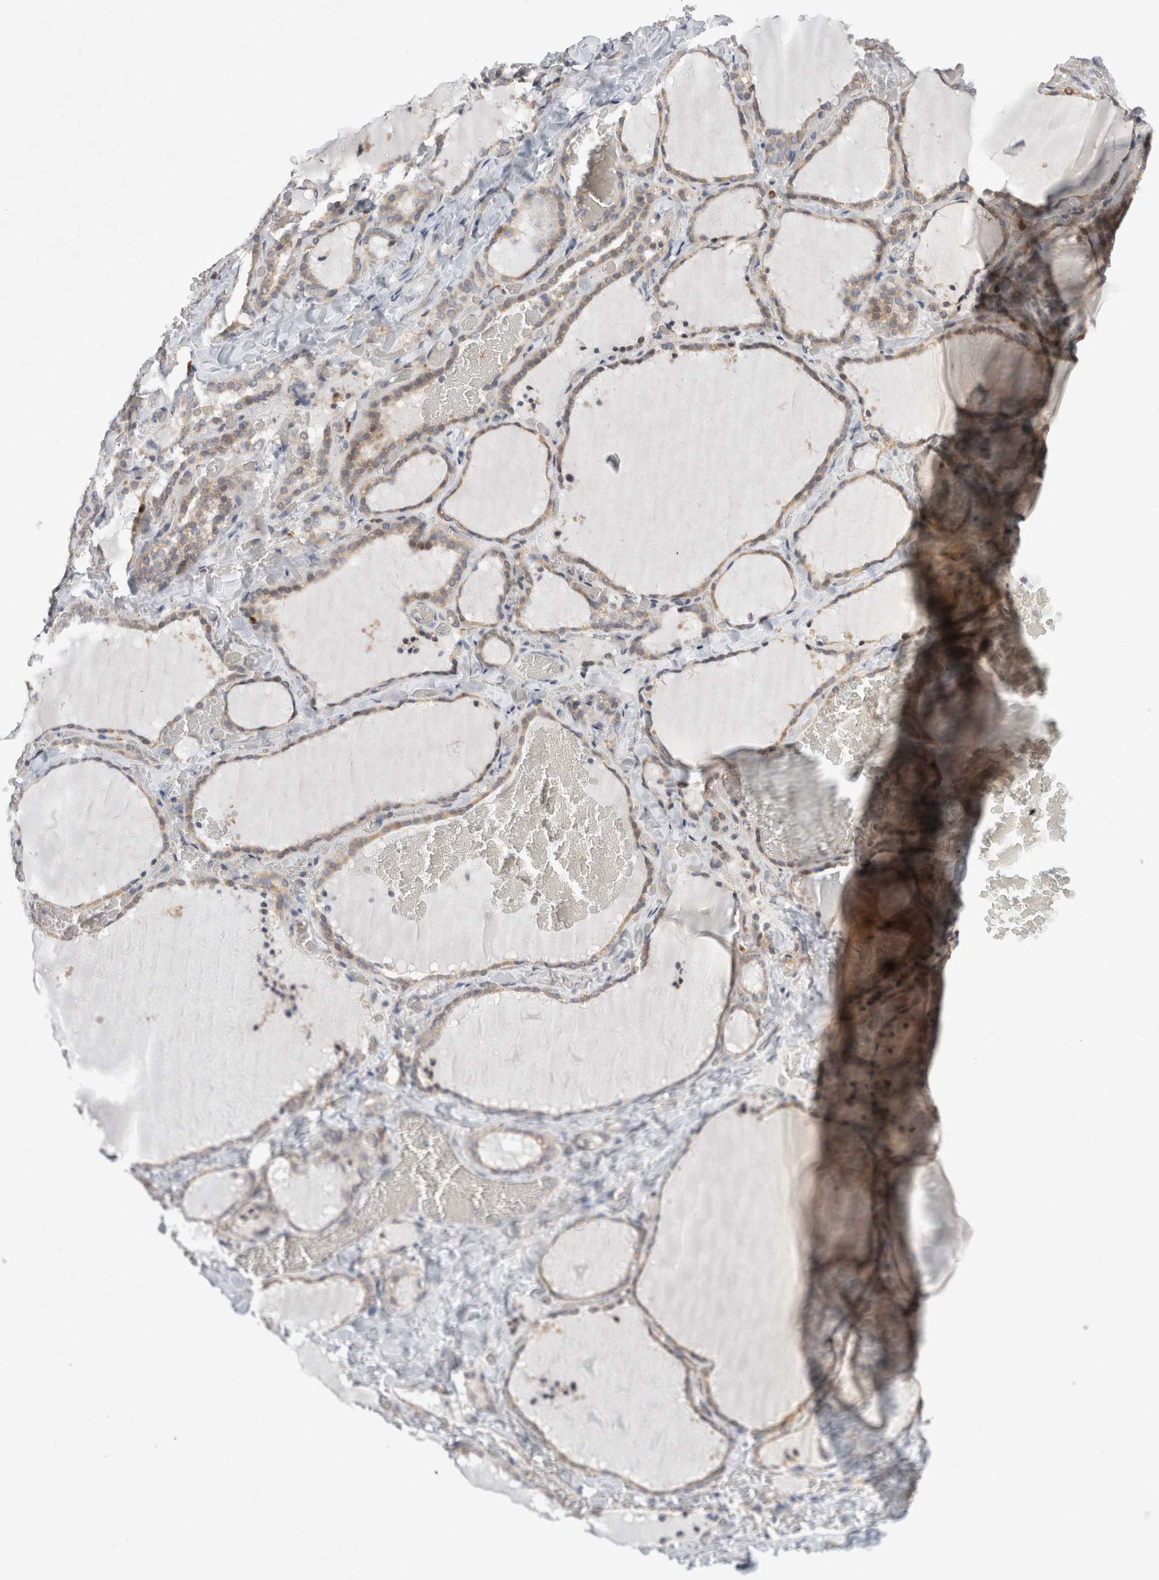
{"staining": {"intensity": "weak", "quantity": ">75%", "location": "cytoplasmic/membranous"}, "tissue": "thyroid gland", "cell_type": "Glandular cells", "image_type": "normal", "snomed": [{"axis": "morphology", "description": "Normal tissue, NOS"}, {"axis": "topography", "description": "Thyroid gland"}], "caption": "Immunohistochemical staining of benign human thyroid gland demonstrates >75% levels of weak cytoplasmic/membranous protein staining in about >75% of glandular cells. (brown staining indicates protein expression, while blue staining denotes nuclei).", "gene": "CDCA7L", "patient": {"sex": "female", "age": 22}}